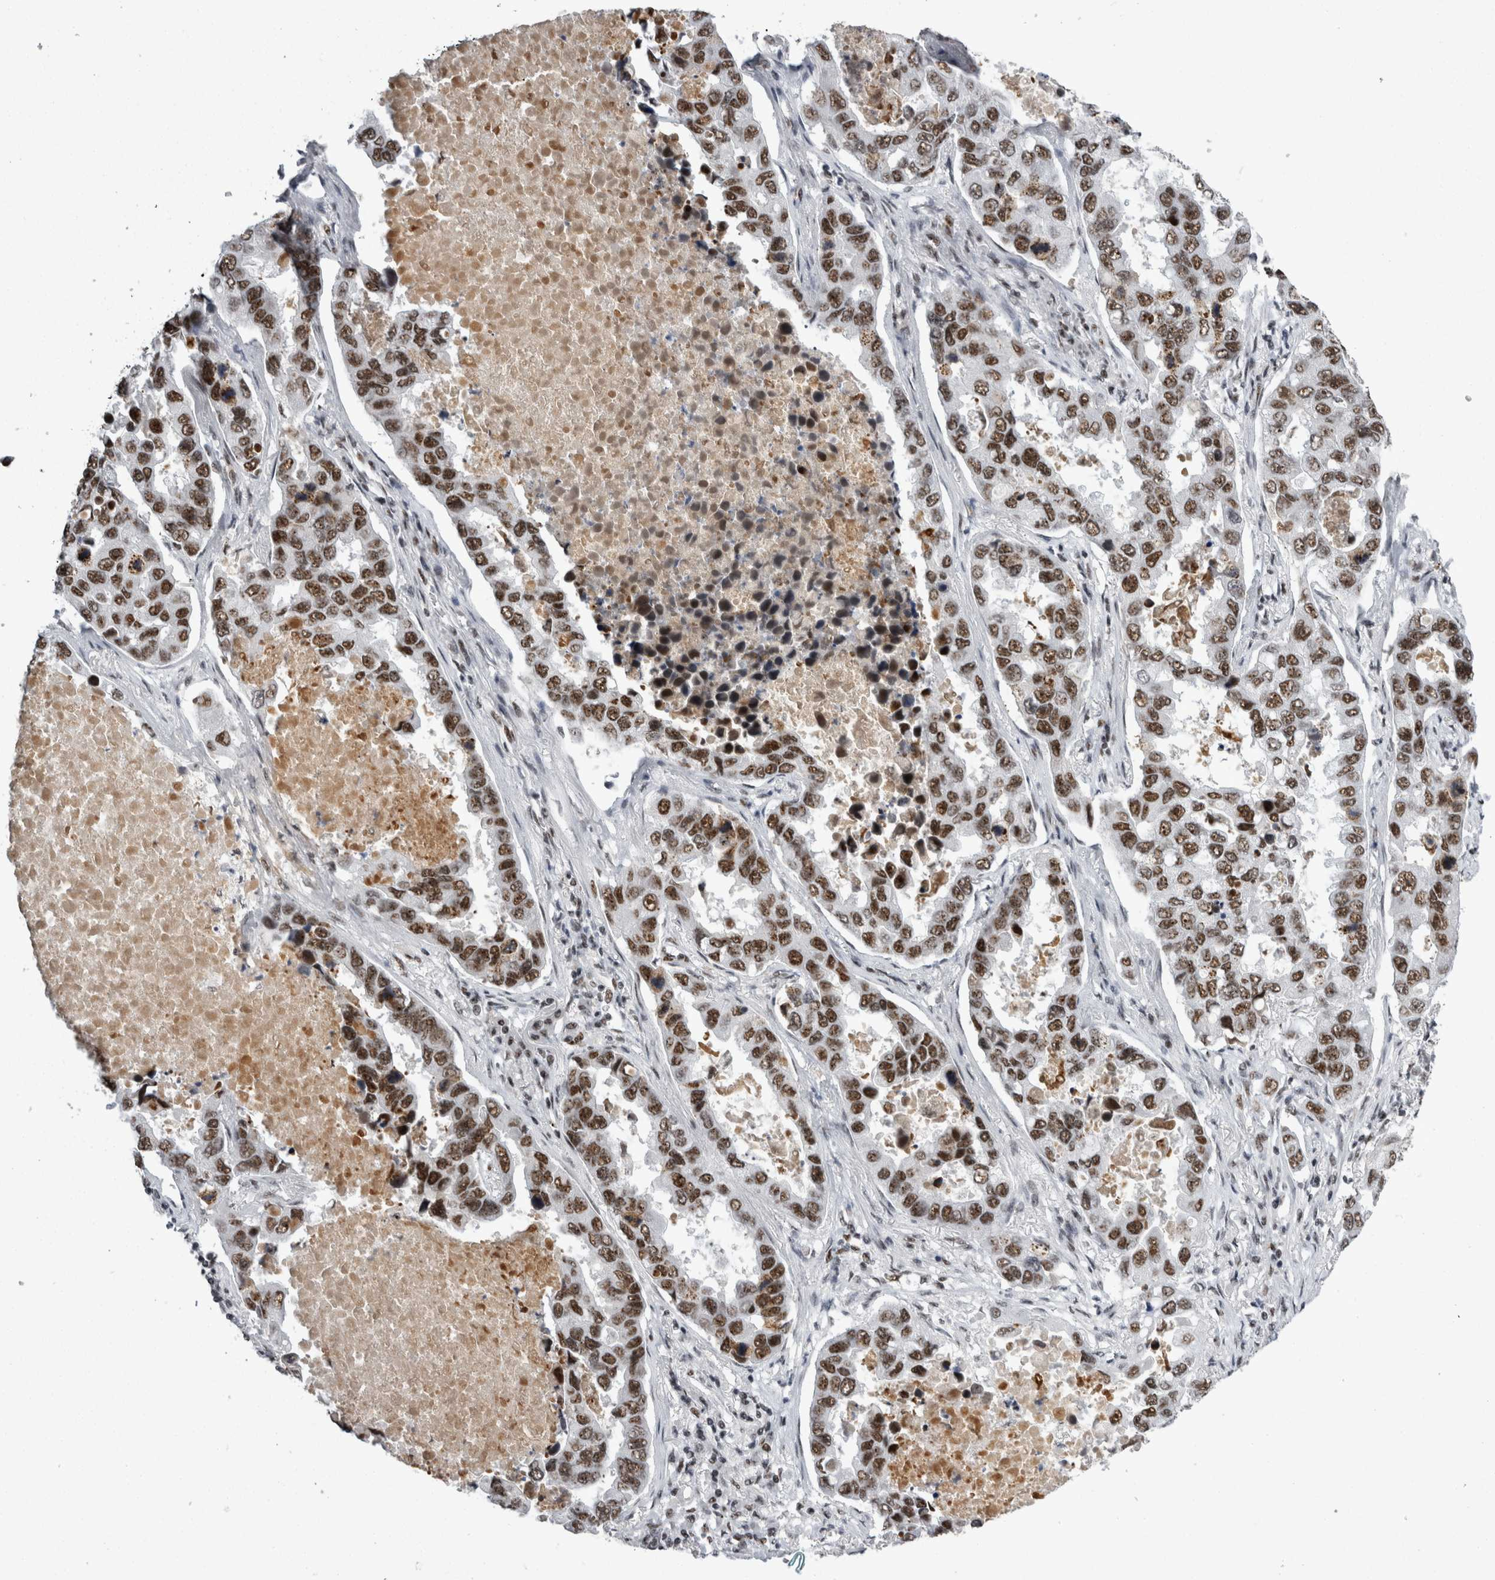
{"staining": {"intensity": "moderate", "quantity": ">75%", "location": "nuclear"}, "tissue": "lung cancer", "cell_type": "Tumor cells", "image_type": "cancer", "snomed": [{"axis": "morphology", "description": "Adenocarcinoma, NOS"}, {"axis": "topography", "description": "Lung"}], "caption": "Lung cancer (adenocarcinoma) stained with a protein marker reveals moderate staining in tumor cells.", "gene": "SNRNP40", "patient": {"sex": "male", "age": 64}}